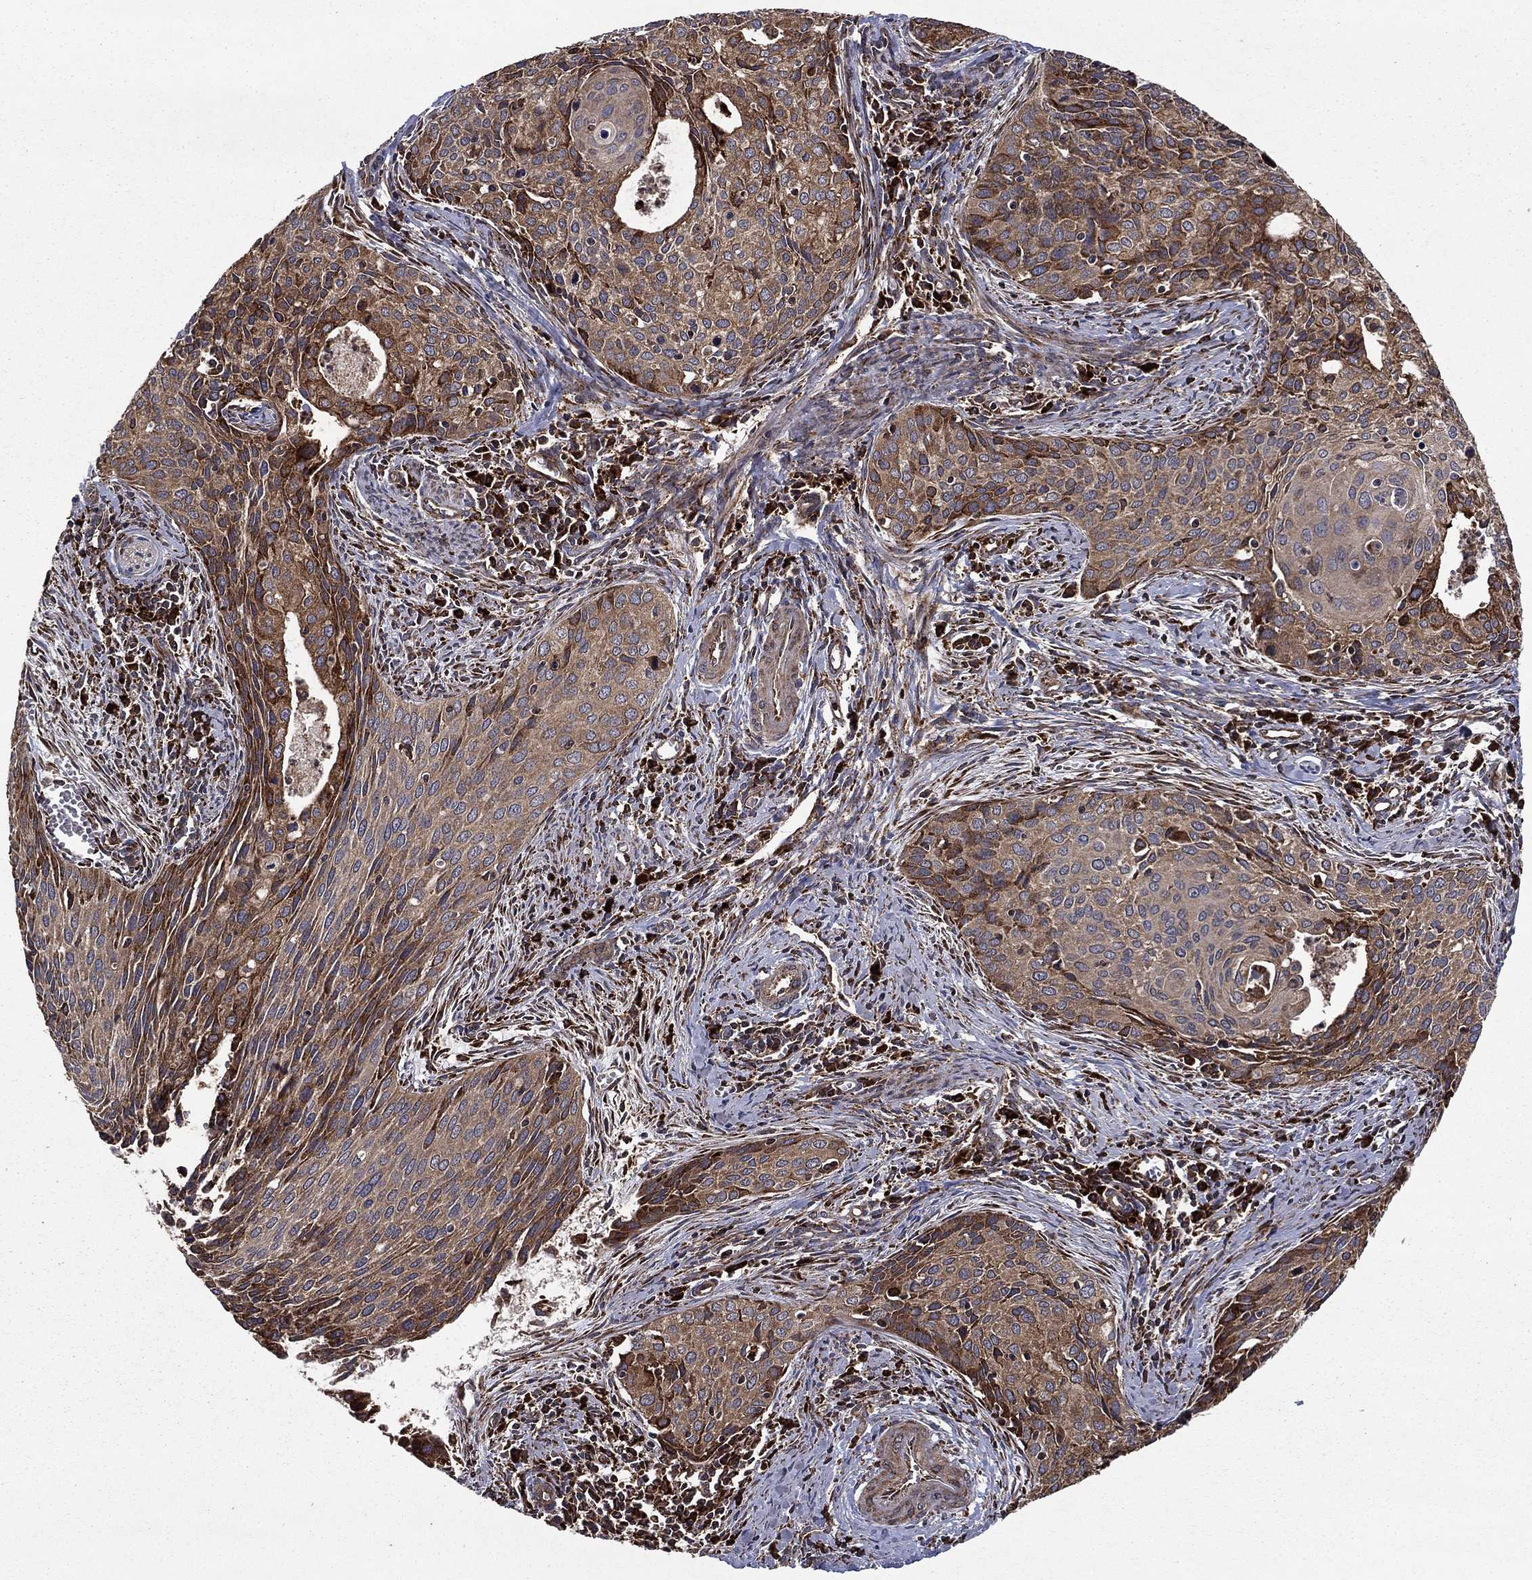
{"staining": {"intensity": "moderate", "quantity": "<25%", "location": "cytoplasmic/membranous"}, "tissue": "cervical cancer", "cell_type": "Tumor cells", "image_type": "cancer", "snomed": [{"axis": "morphology", "description": "Squamous cell carcinoma, NOS"}, {"axis": "topography", "description": "Cervix"}], "caption": "Protein expression analysis of cervical cancer demonstrates moderate cytoplasmic/membranous expression in about <25% of tumor cells. The staining was performed using DAB to visualize the protein expression in brown, while the nuclei were stained in blue with hematoxylin (Magnification: 20x).", "gene": "BABAM2", "patient": {"sex": "female", "age": 29}}